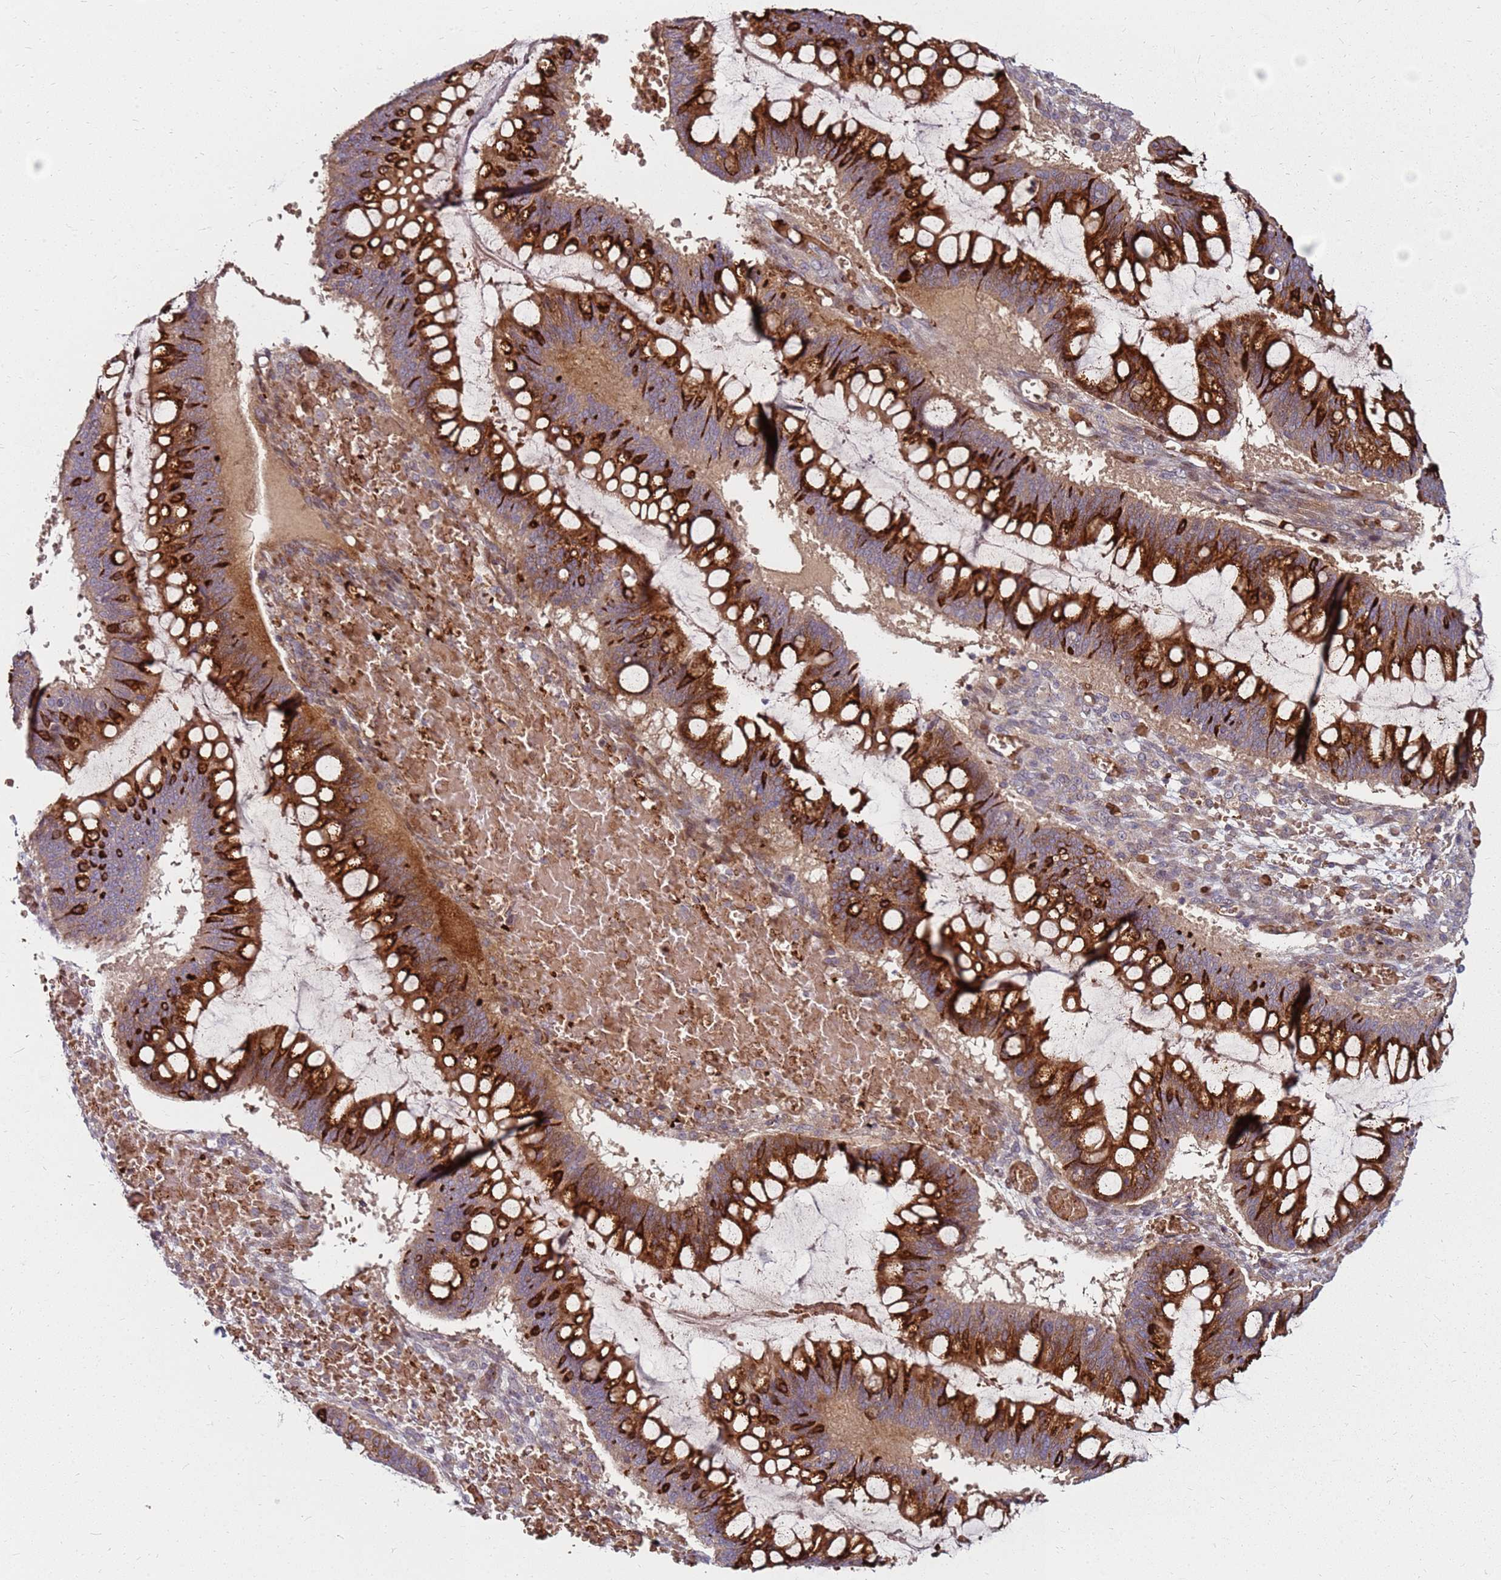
{"staining": {"intensity": "strong", "quantity": ">75%", "location": "cytoplasmic/membranous"}, "tissue": "ovarian cancer", "cell_type": "Tumor cells", "image_type": "cancer", "snomed": [{"axis": "morphology", "description": "Cystadenocarcinoma, mucinous, NOS"}, {"axis": "topography", "description": "Ovary"}], "caption": "Mucinous cystadenocarcinoma (ovarian) stained with a protein marker shows strong staining in tumor cells.", "gene": "RNF11", "patient": {"sex": "female", "age": 73}}